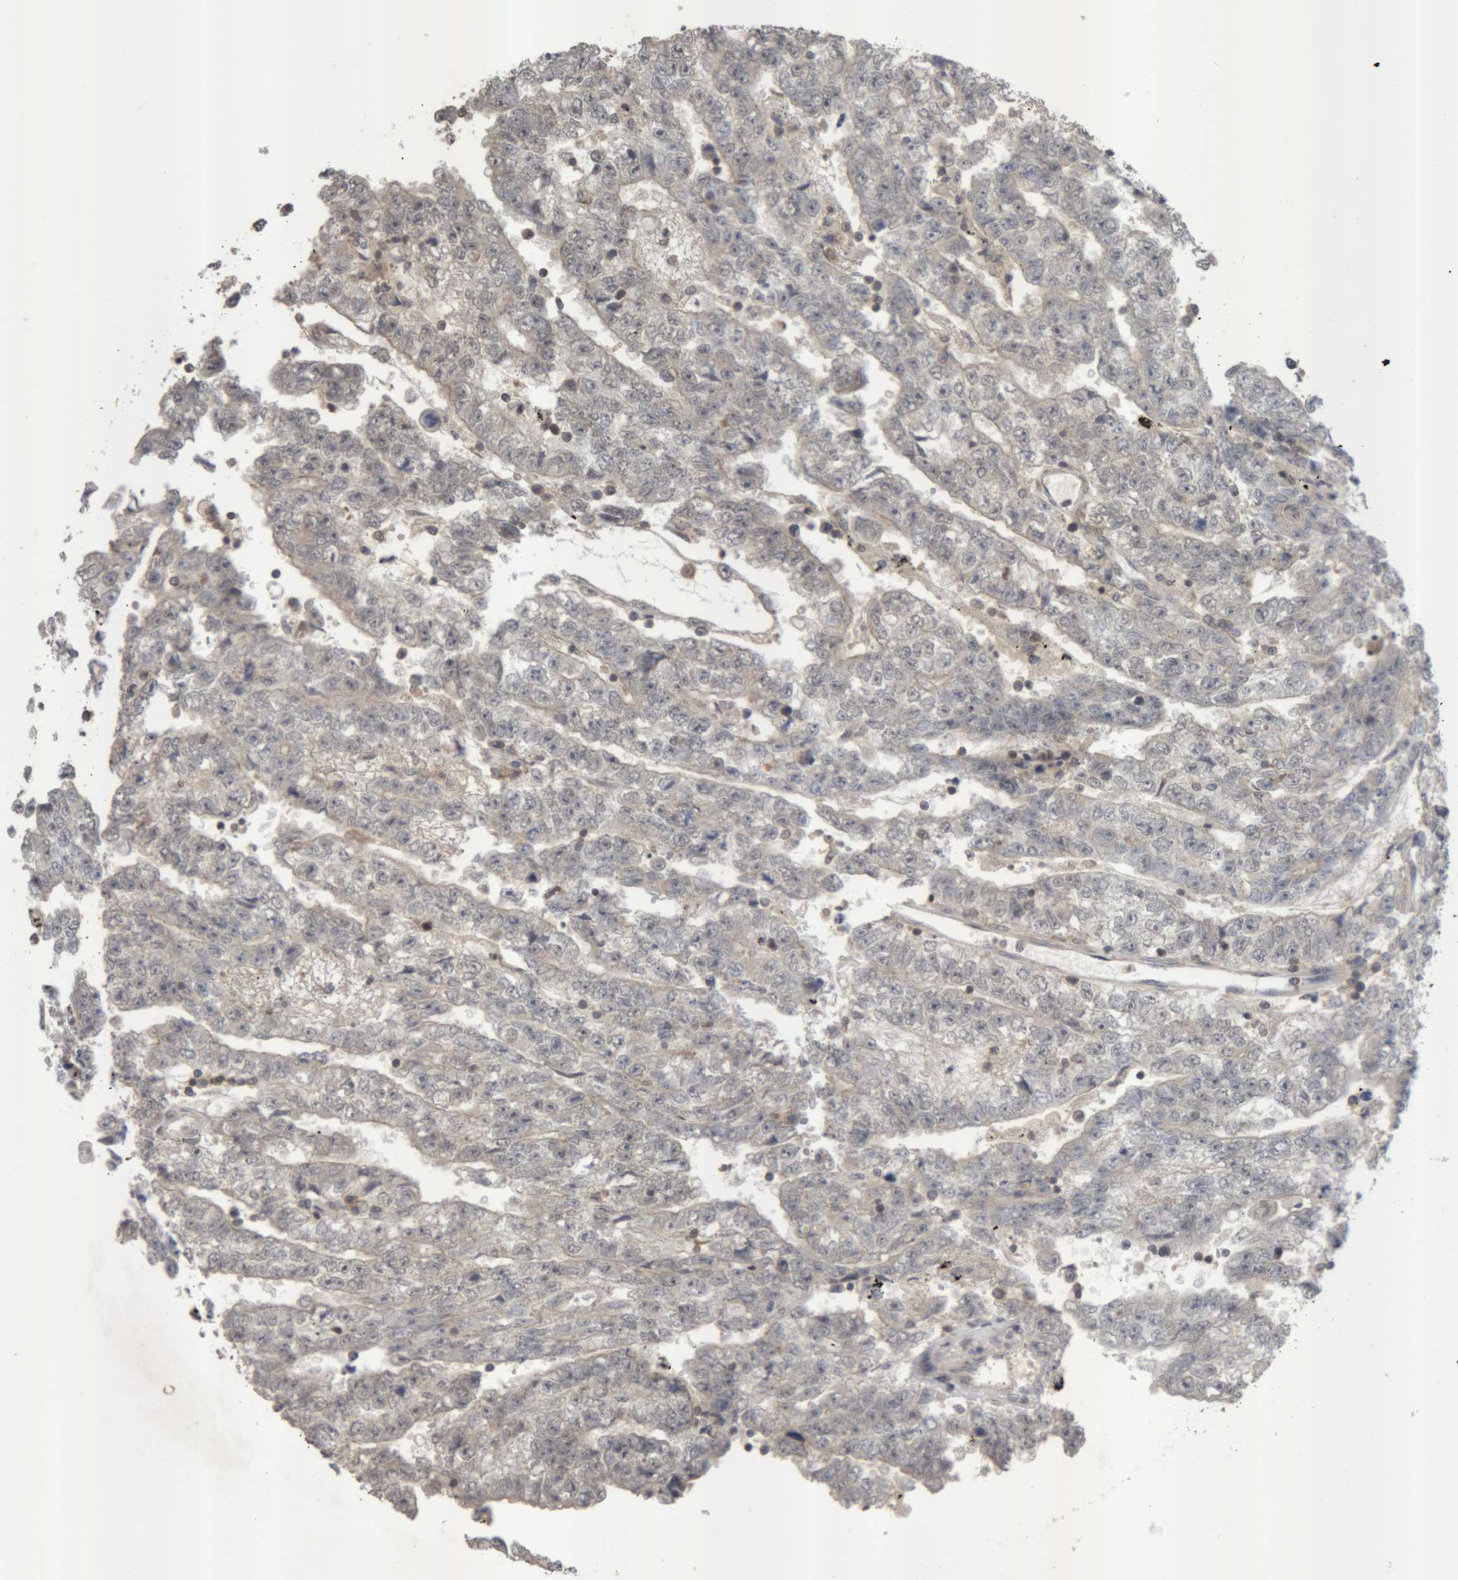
{"staining": {"intensity": "negative", "quantity": "none", "location": "none"}, "tissue": "testis cancer", "cell_type": "Tumor cells", "image_type": "cancer", "snomed": [{"axis": "morphology", "description": "Carcinoma, Embryonal, NOS"}, {"axis": "topography", "description": "Testis"}], "caption": "High magnification brightfield microscopy of embryonal carcinoma (testis) stained with DAB (3,3'-diaminobenzidine) (brown) and counterstained with hematoxylin (blue): tumor cells show no significant positivity.", "gene": "NFATC2", "patient": {"sex": "male", "age": 25}}